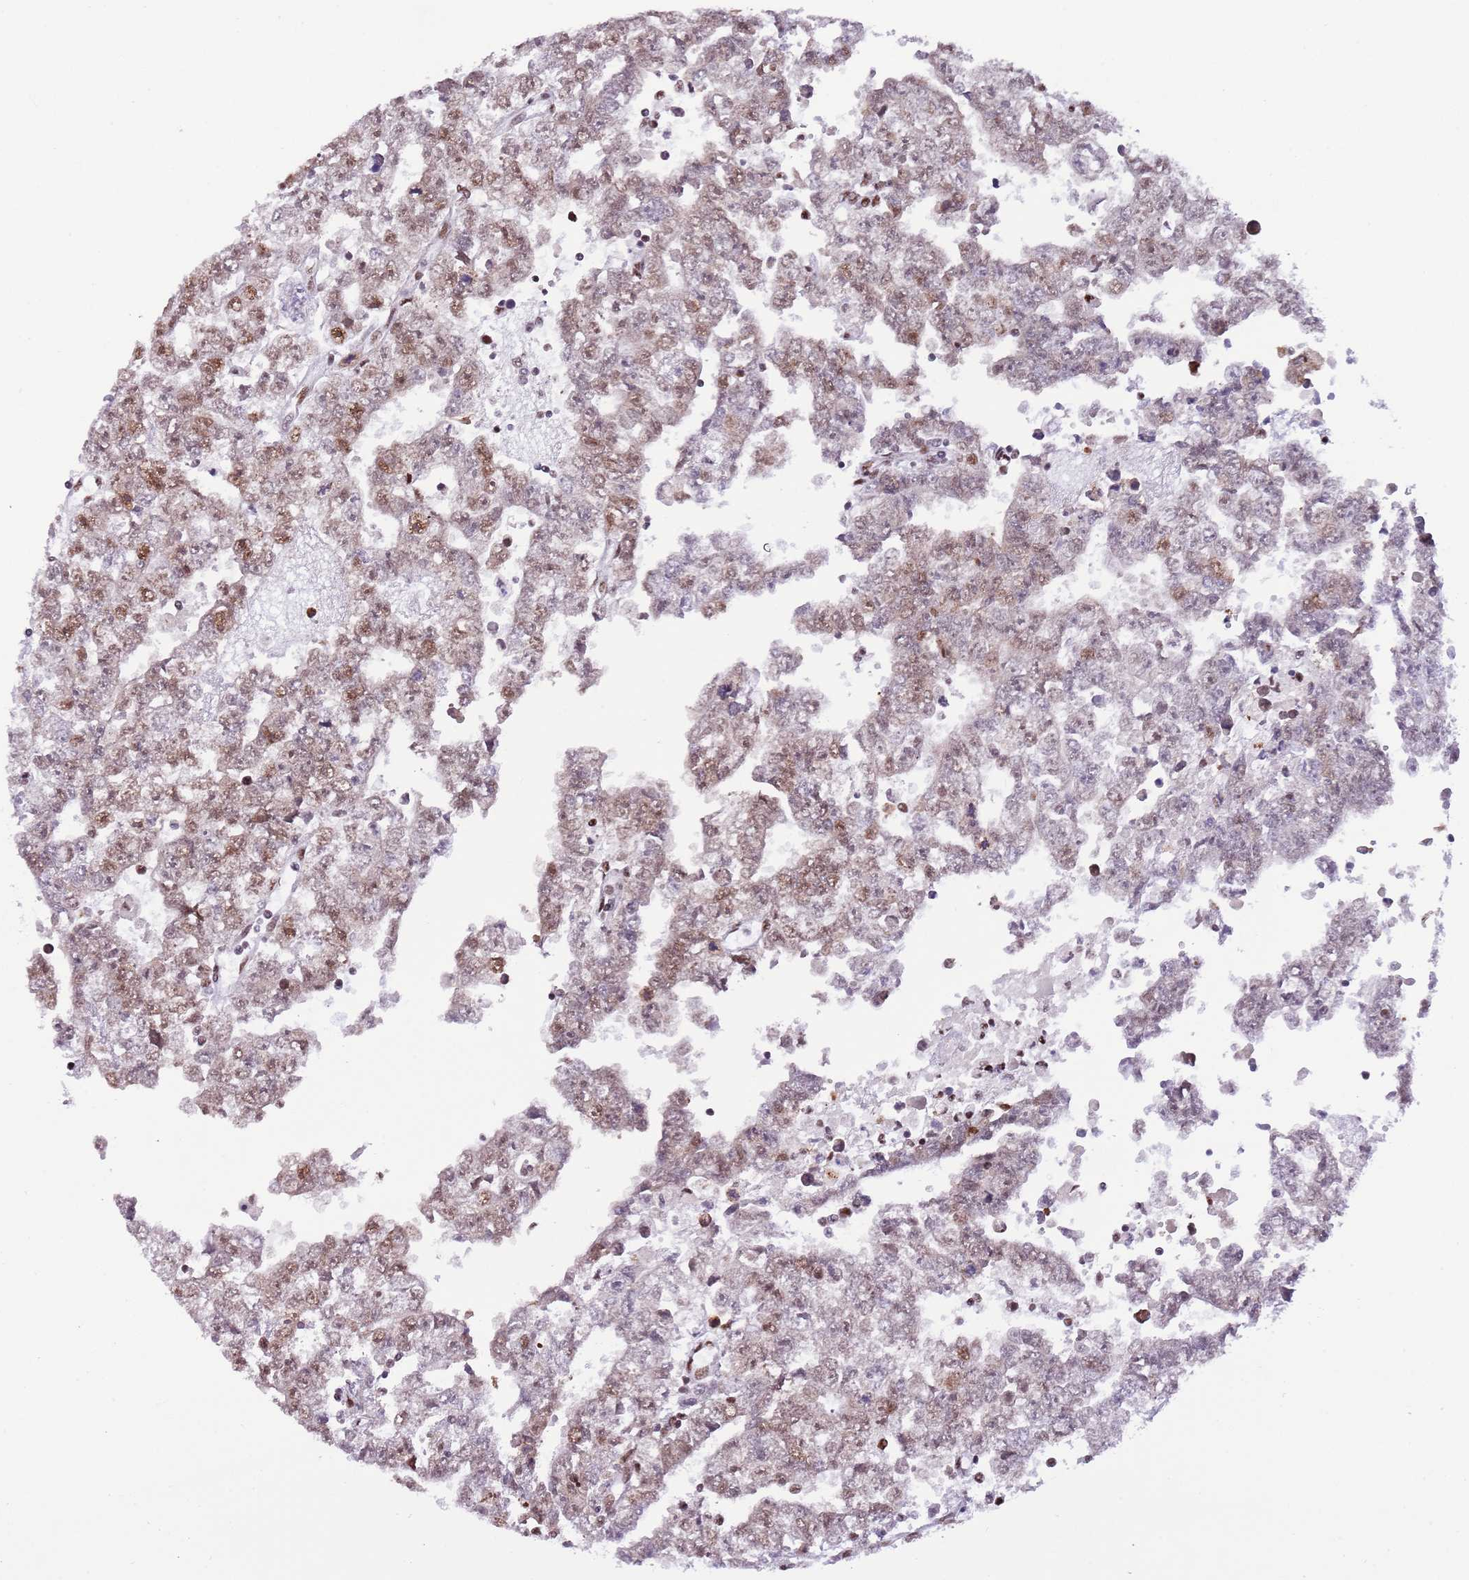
{"staining": {"intensity": "strong", "quantity": "25%-75%", "location": "nuclear"}, "tissue": "testis cancer", "cell_type": "Tumor cells", "image_type": "cancer", "snomed": [{"axis": "morphology", "description": "Carcinoma, Embryonal, NOS"}, {"axis": "topography", "description": "Testis"}], "caption": "Tumor cells demonstrate high levels of strong nuclear positivity in approximately 25%-75% of cells in human testis cancer. The protein of interest is shown in brown color, while the nuclei are stained blue.", "gene": "SF3A2", "patient": {"sex": "male", "age": 25}}